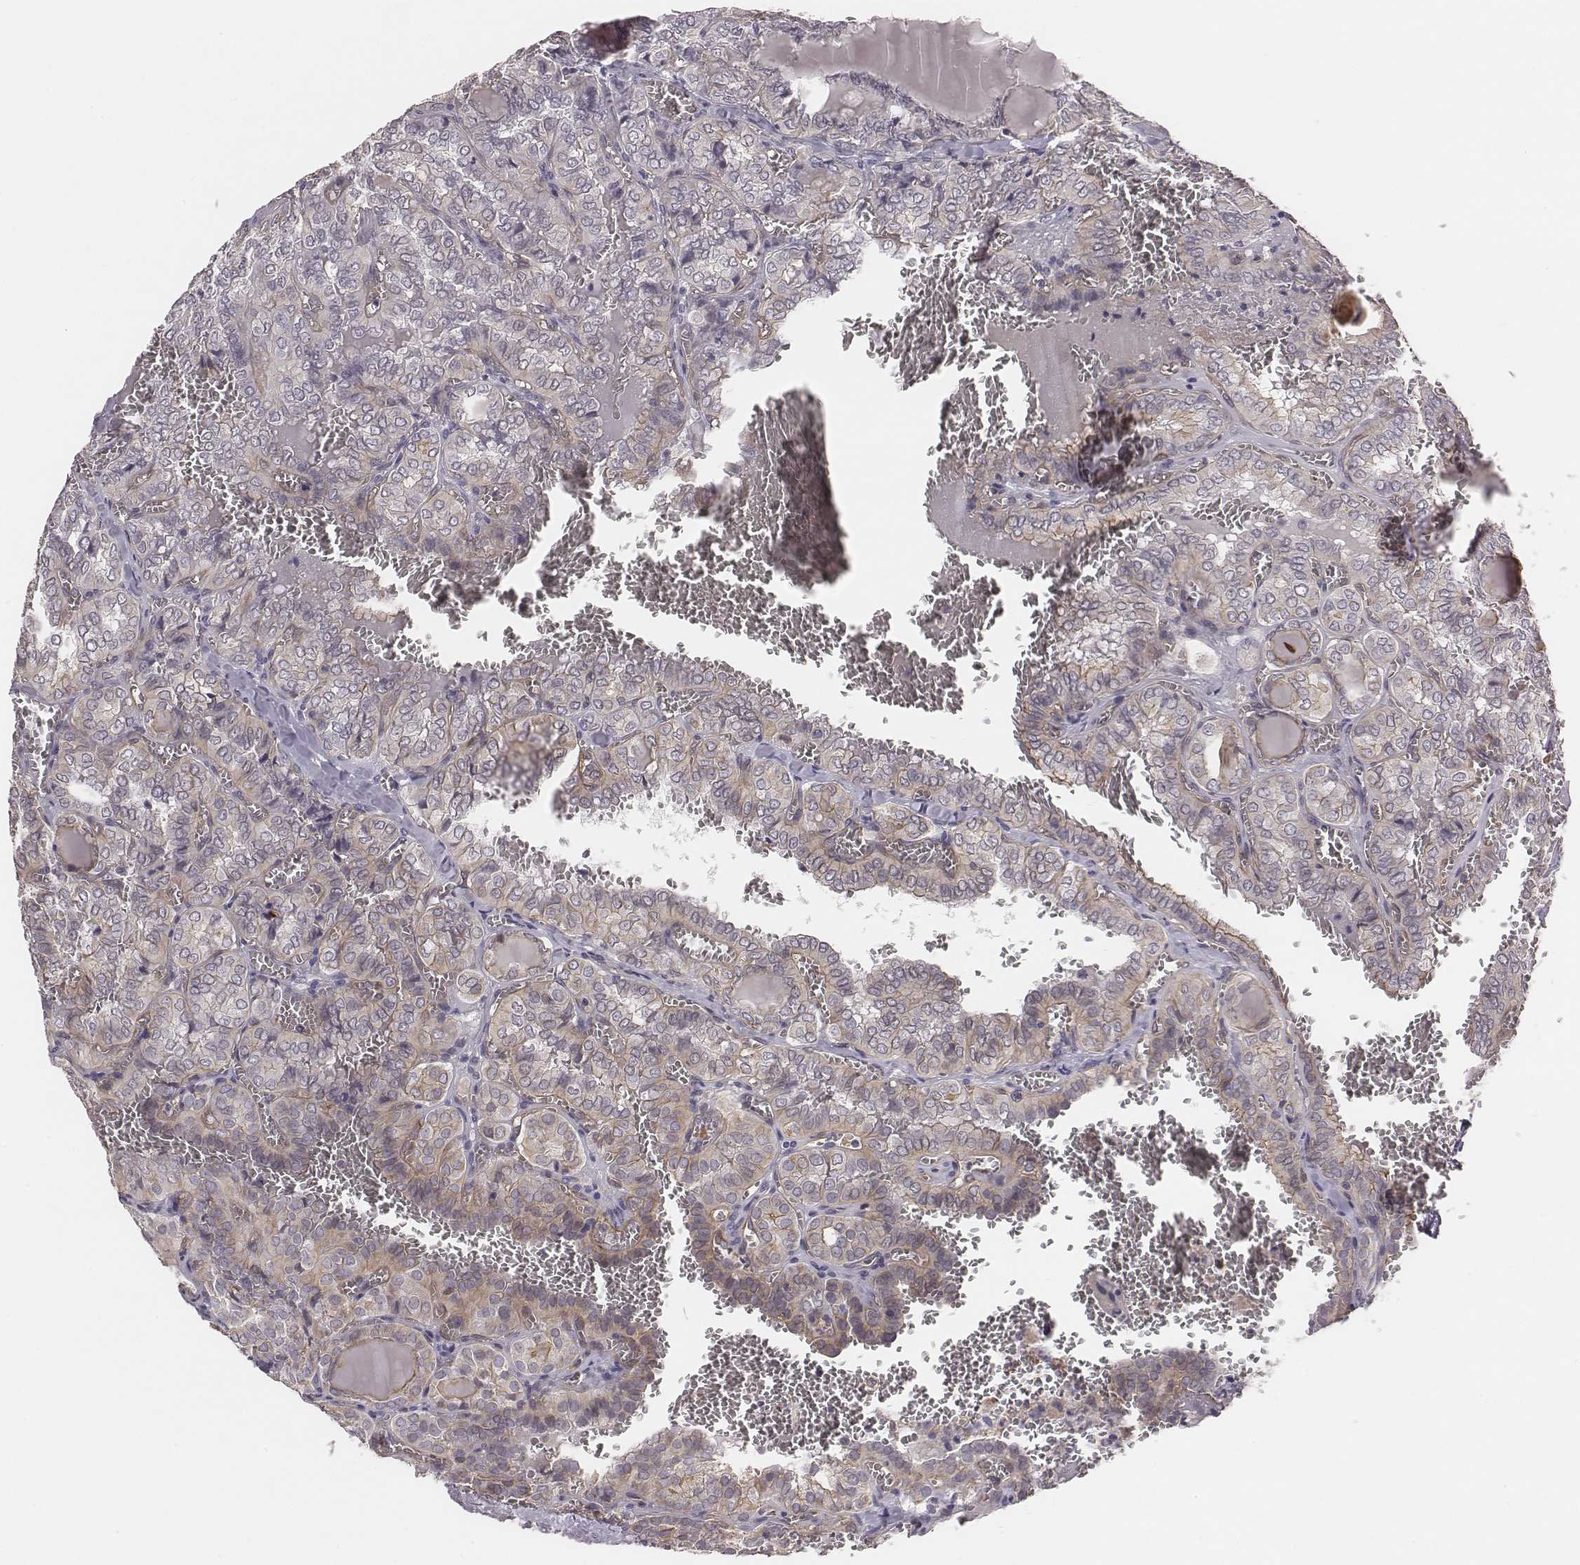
{"staining": {"intensity": "weak", "quantity": "25%-75%", "location": "cytoplasmic/membranous"}, "tissue": "thyroid cancer", "cell_type": "Tumor cells", "image_type": "cancer", "snomed": [{"axis": "morphology", "description": "Papillary adenocarcinoma, NOS"}, {"axis": "topography", "description": "Thyroid gland"}], "caption": "A high-resolution micrograph shows immunohistochemistry (IHC) staining of thyroid papillary adenocarcinoma, which reveals weak cytoplasmic/membranous staining in about 25%-75% of tumor cells. (DAB = brown stain, brightfield microscopy at high magnification).", "gene": "SCARF1", "patient": {"sex": "female", "age": 41}}